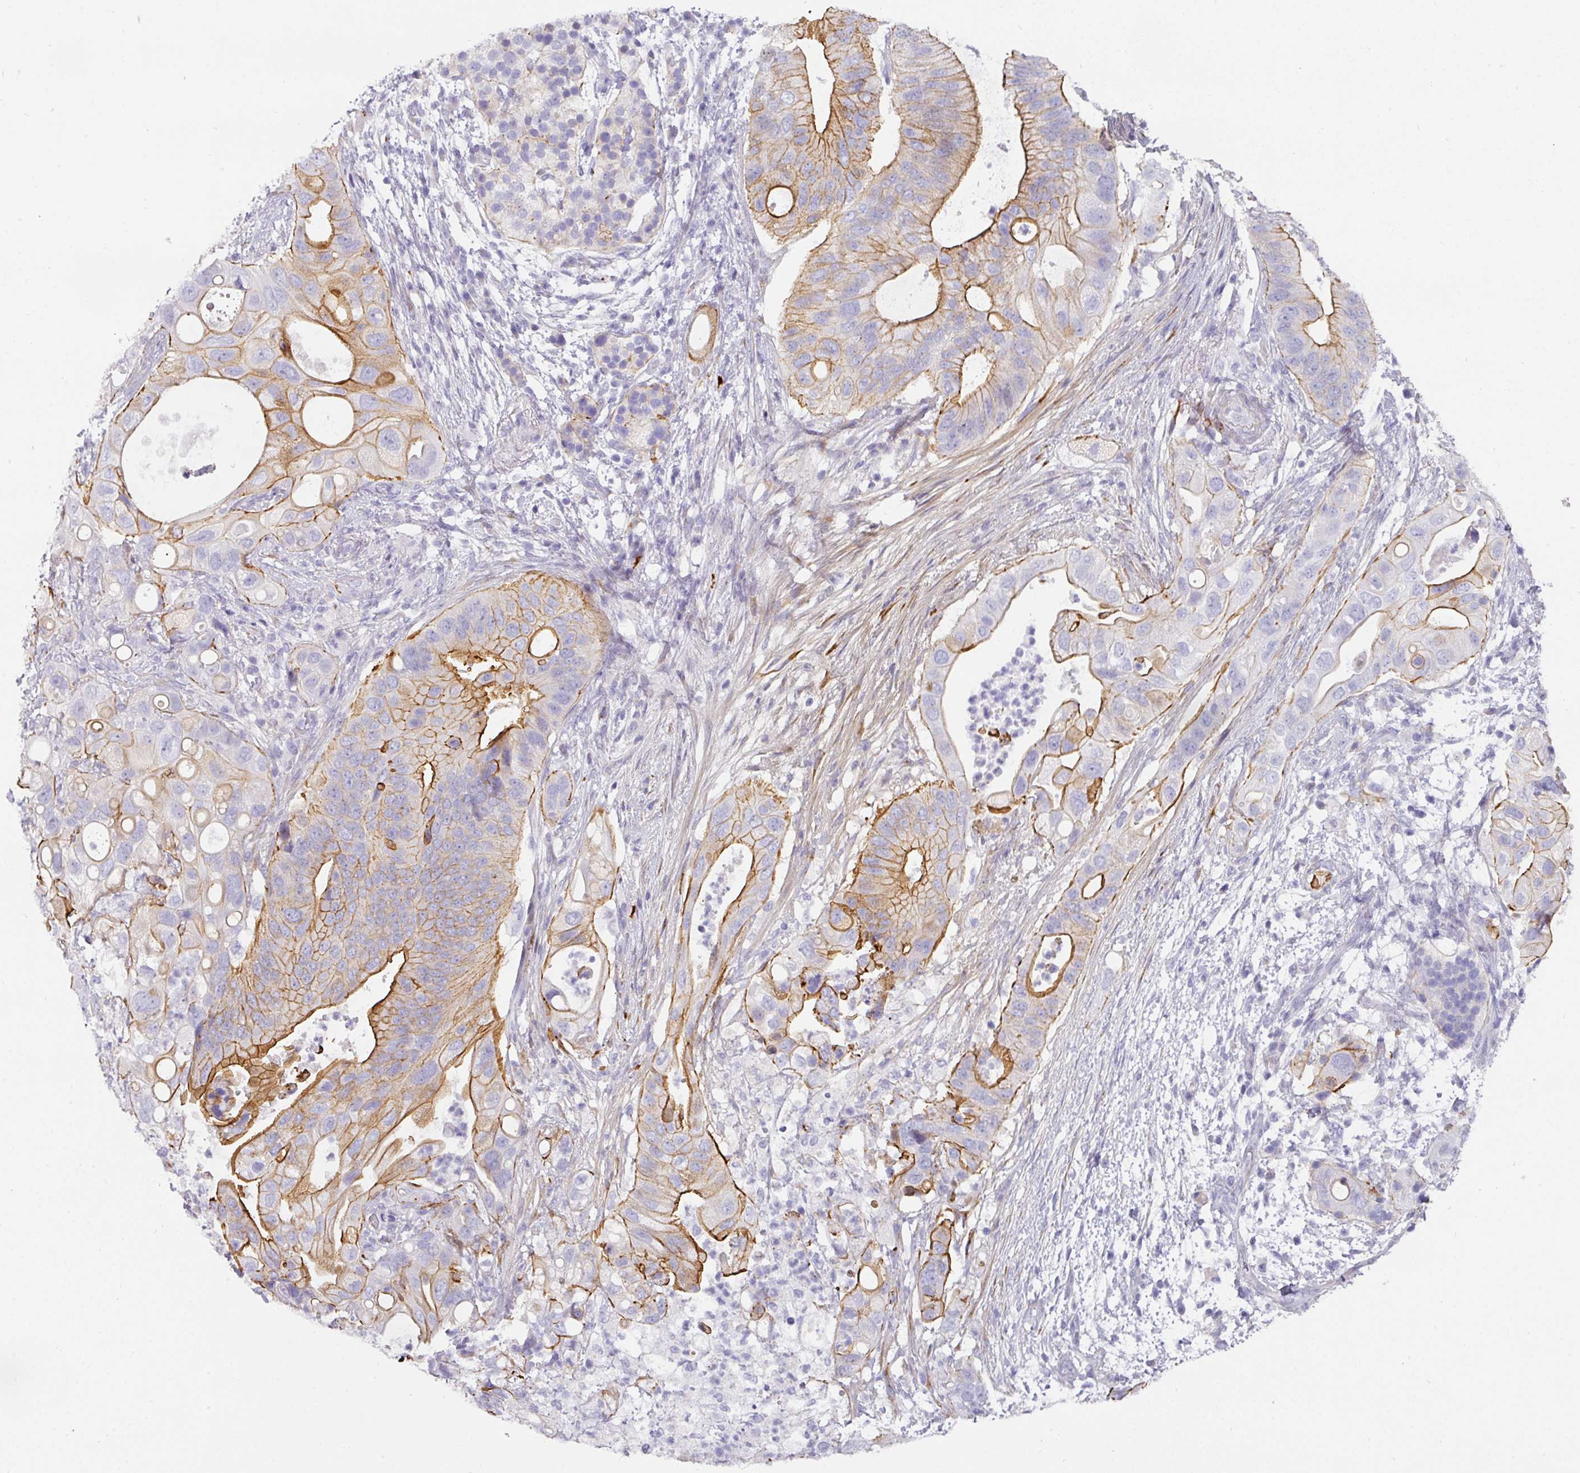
{"staining": {"intensity": "strong", "quantity": "25%-75%", "location": "cytoplasmic/membranous"}, "tissue": "pancreatic cancer", "cell_type": "Tumor cells", "image_type": "cancer", "snomed": [{"axis": "morphology", "description": "Adenocarcinoma, NOS"}, {"axis": "topography", "description": "Pancreas"}], "caption": "Human adenocarcinoma (pancreatic) stained with a brown dye exhibits strong cytoplasmic/membranous positive expression in about 25%-75% of tumor cells.", "gene": "ANKRD29", "patient": {"sex": "female", "age": 72}}